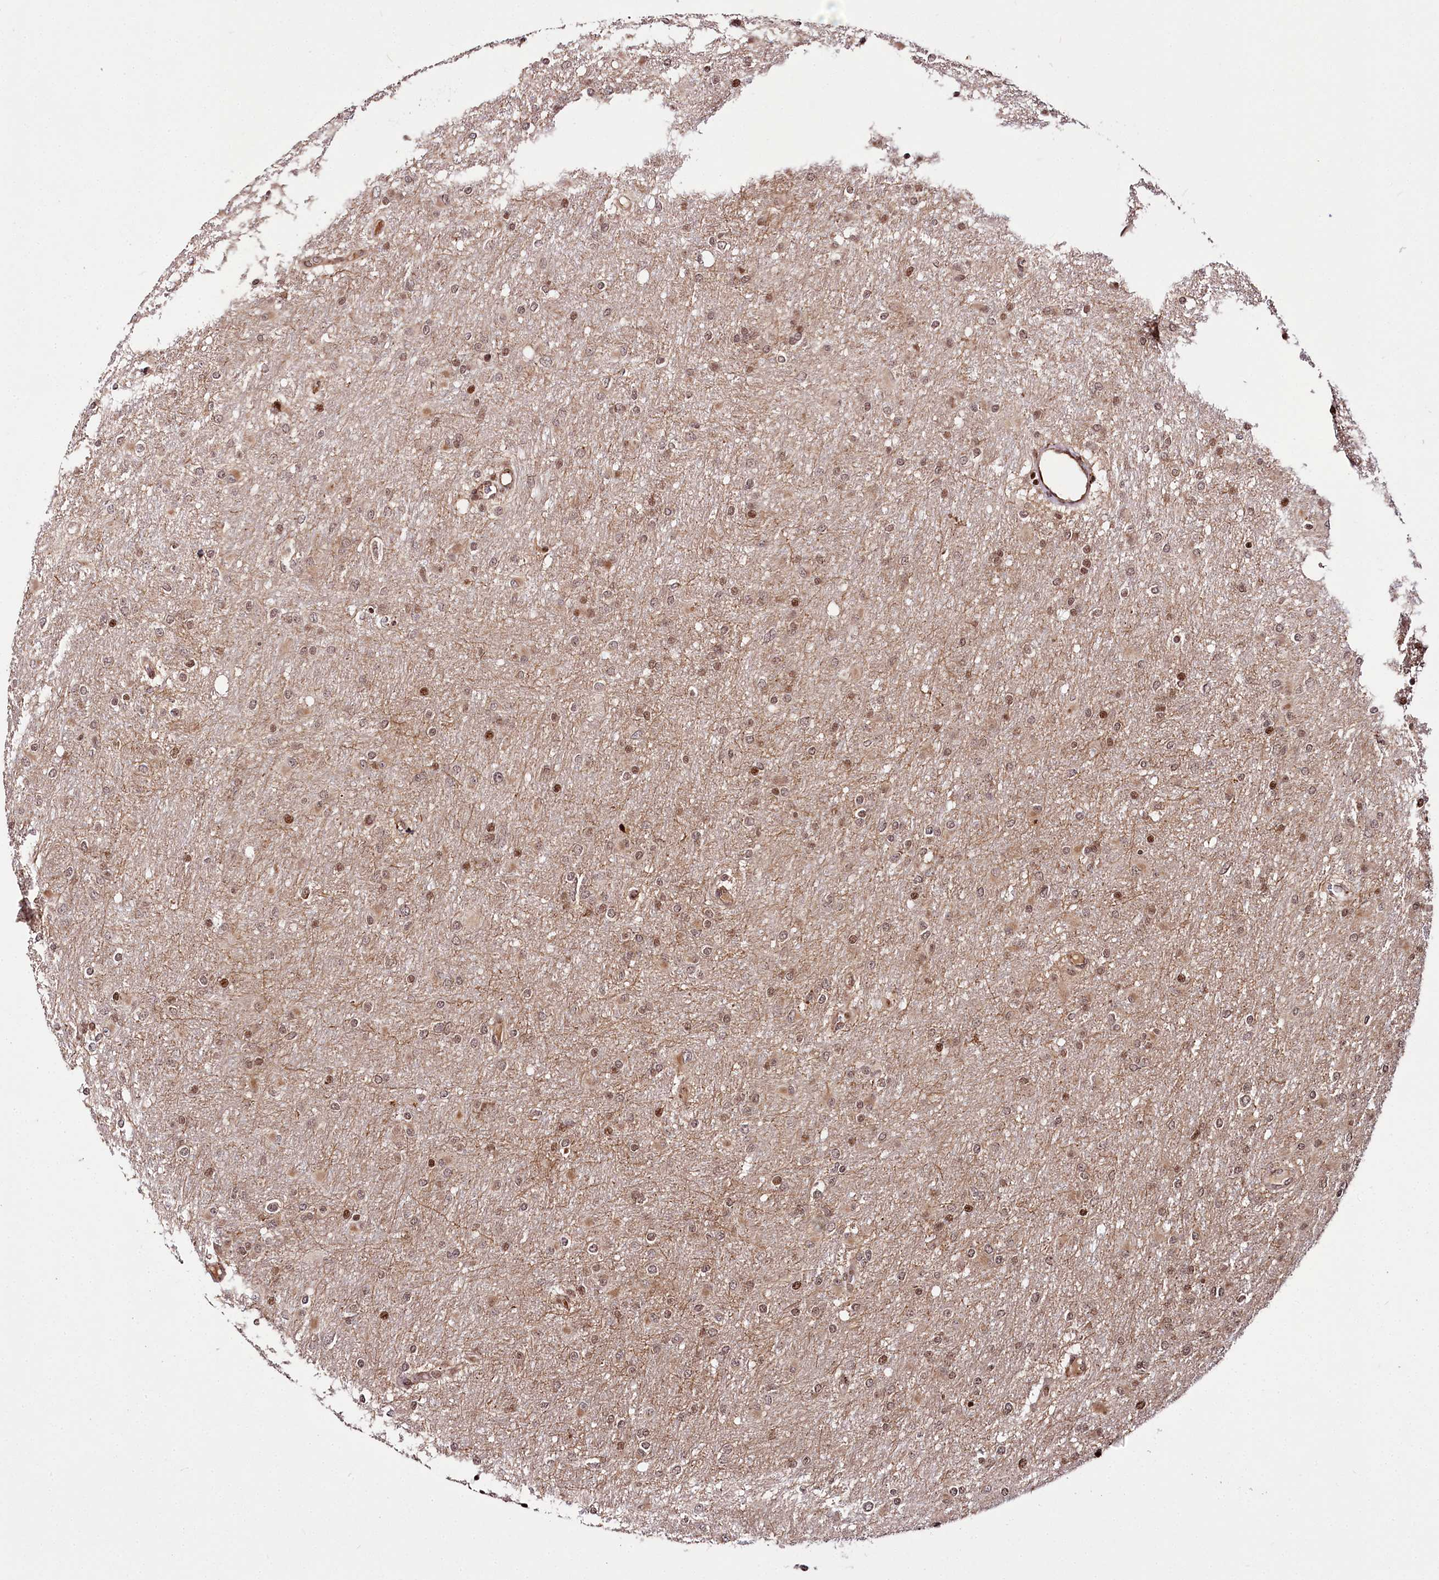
{"staining": {"intensity": "moderate", "quantity": ">75%", "location": "nuclear"}, "tissue": "glioma", "cell_type": "Tumor cells", "image_type": "cancer", "snomed": [{"axis": "morphology", "description": "Glioma, malignant, High grade"}, {"axis": "topography", "description": "Cerebral cortex"}], "caption": "Glioma was stained to show a protein in brown. There is medium levels of moderate nuclear expression in about >75% of tumor cells.", "gene": "HOXC8", "patient": {"sex": "female", "age": 36}}